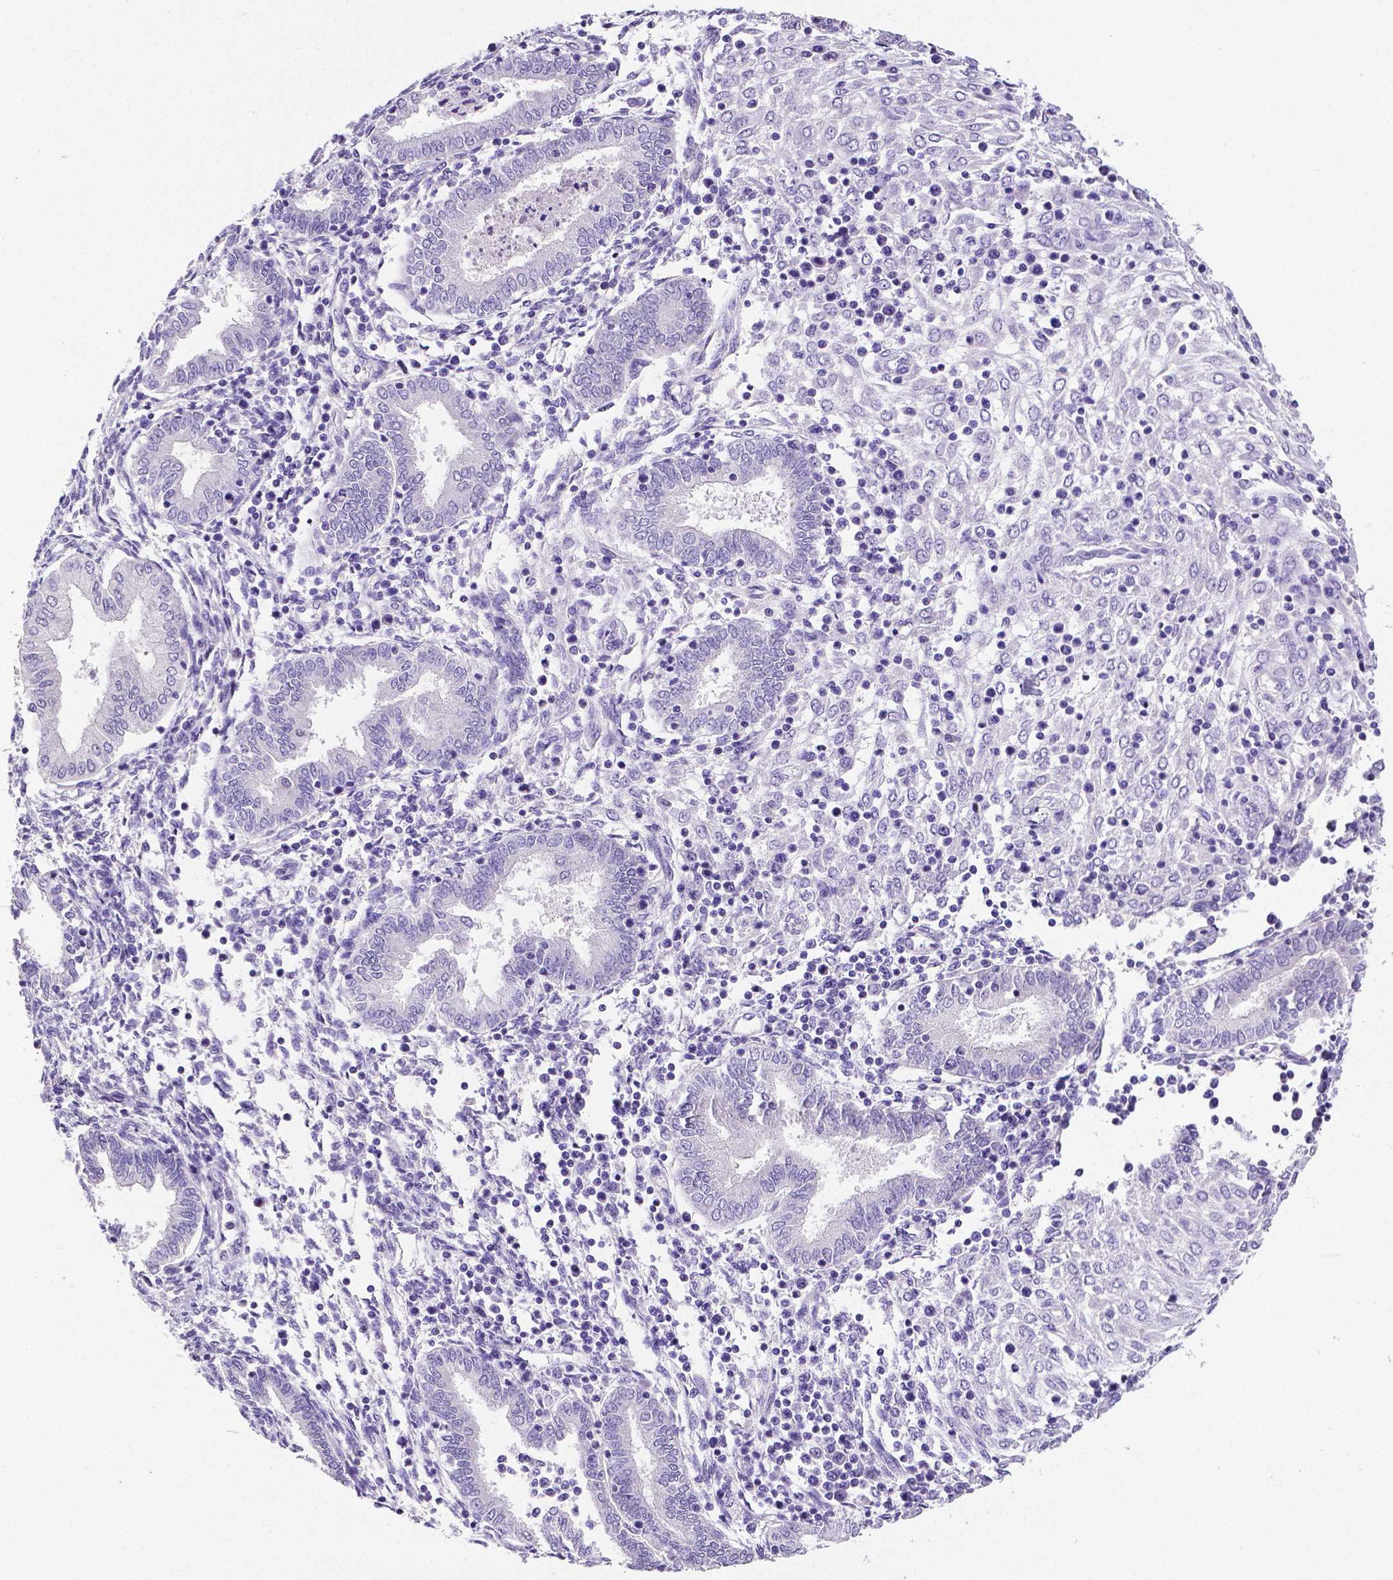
{"staining": {"intensity": "negative", "quantity": "none", "location": "none"}, "tissue": "endometrium", "cell_type": "Cells in endometrial stroma", "image_type": "normal", "snomed": [{"axis": "morphology", "description": "Normal tissue, NOS"}, {"axis": "topography", "description": "Endometrium"}], "caption": "IHC histopathology image of benign human endometrium stained for a protein (brown), which exhibits no staining in cells in endometrial stroma. The staining was performed using DAB (3,3'-diaminobenzidine) to visualize the protein expression in brown, while the nuclei were stained in blue with hematoxylin (Magnification: 20x).", "gene": "SATB2", "patient": {"sex": "female", "age": 42}}